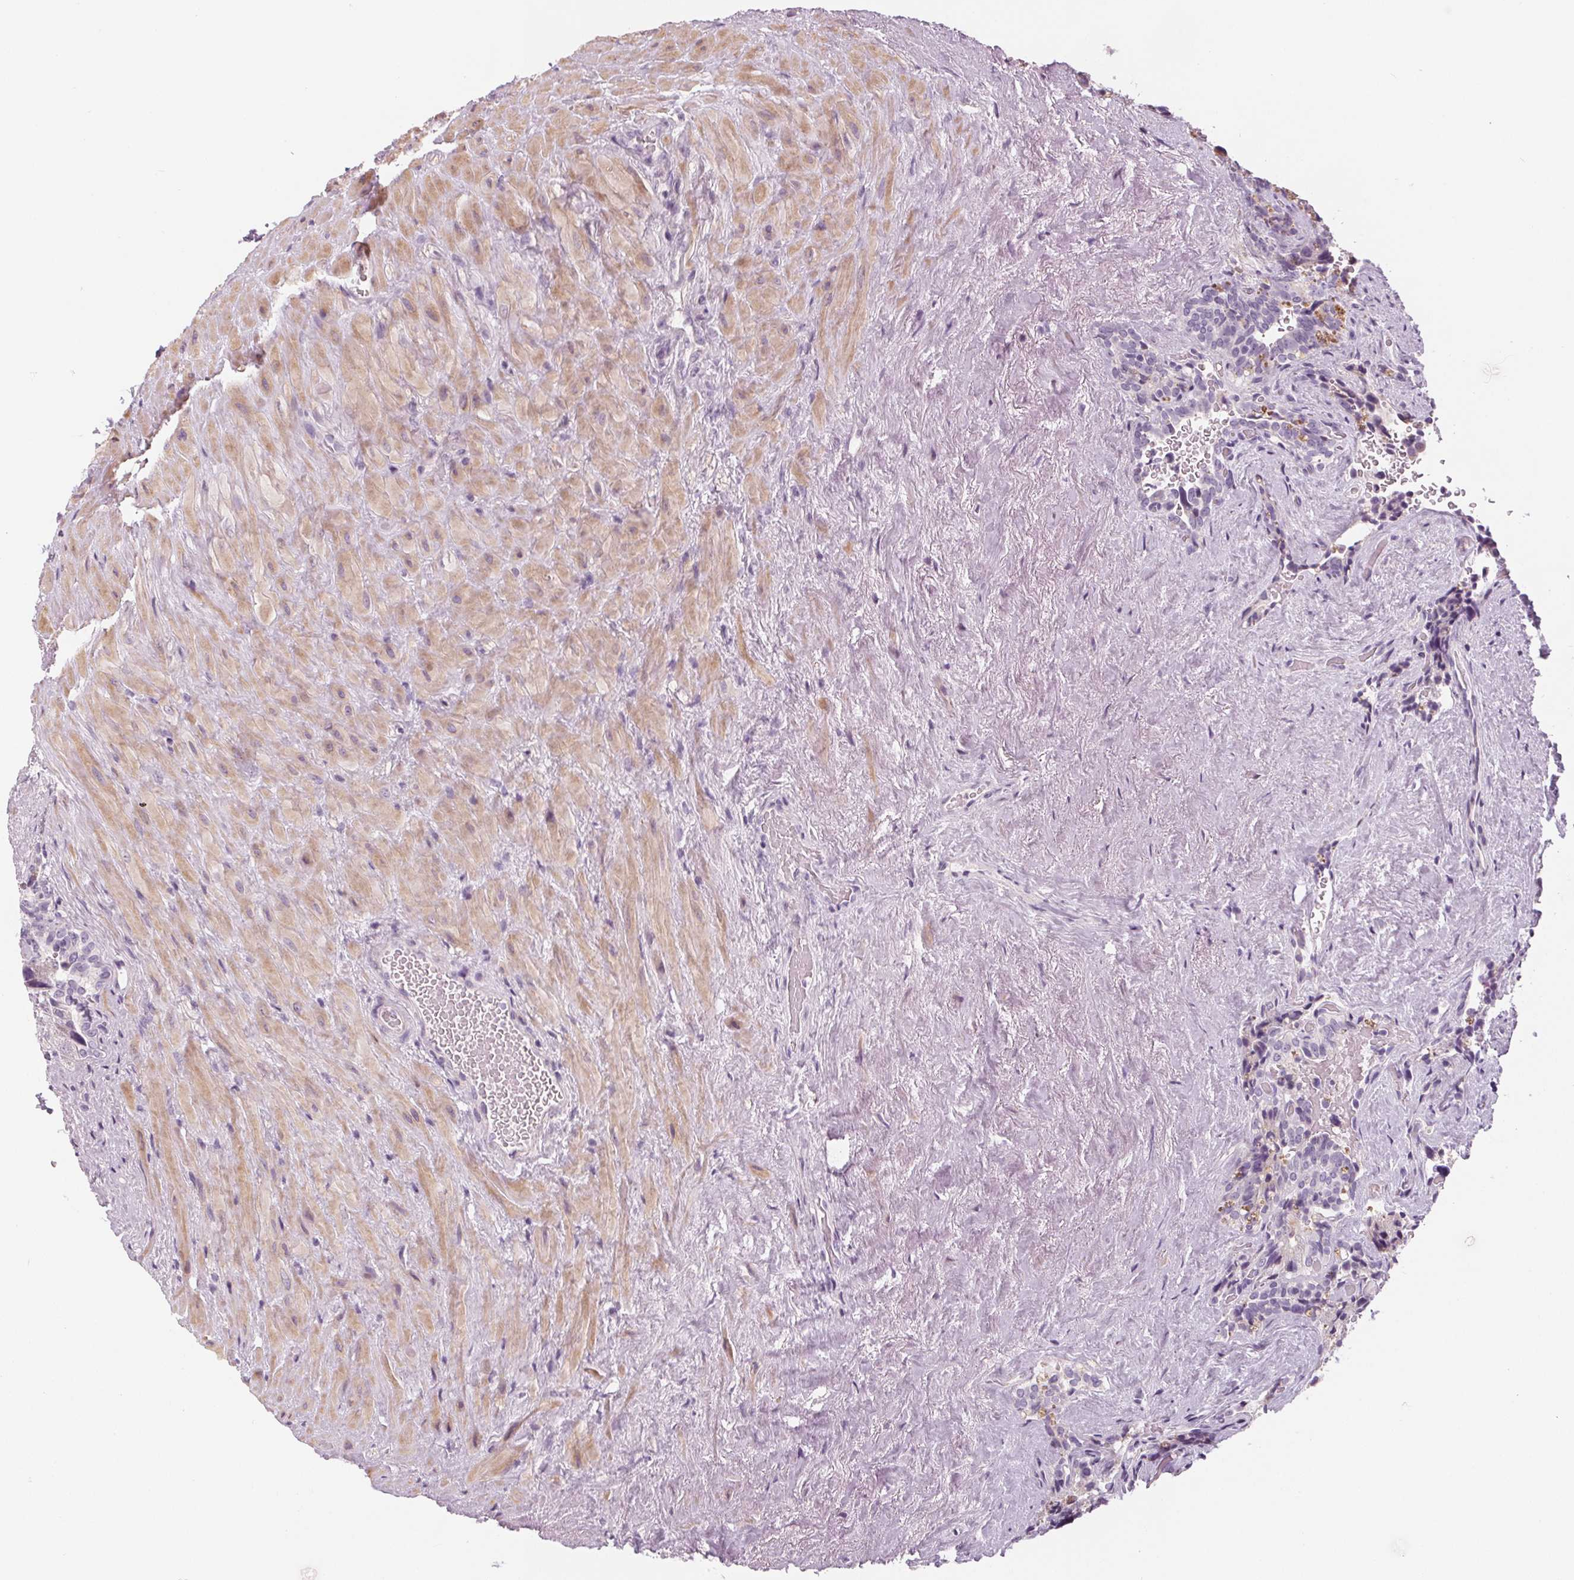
{"staining": {"intensity": "moderate", "quantity": "<25%", "location": "cytoplasmic/membranous"}, "tissue": "seminal vesicle", "cell_type": "Glandular cells", "image_type": "normal", "snomed": [{"axis": "morphology", "description": "Normal tissue, NOS"}, {"axis": "topography", "description": "Seminal veicle"}], "caption": "Seminal vesicle was stained to show a protein in brown. There is low levels of moderate cytoplasmic/membranous expression in approximately <25% of glandular cells. (Stains: DAB (3,3'-diaminobenzidine) in brown, nuclei in blue, Microscopy: brightfield microscopy at high magnification).", "gene": "SLC5A12", "patient": {"sex": "male", "age": 69}}